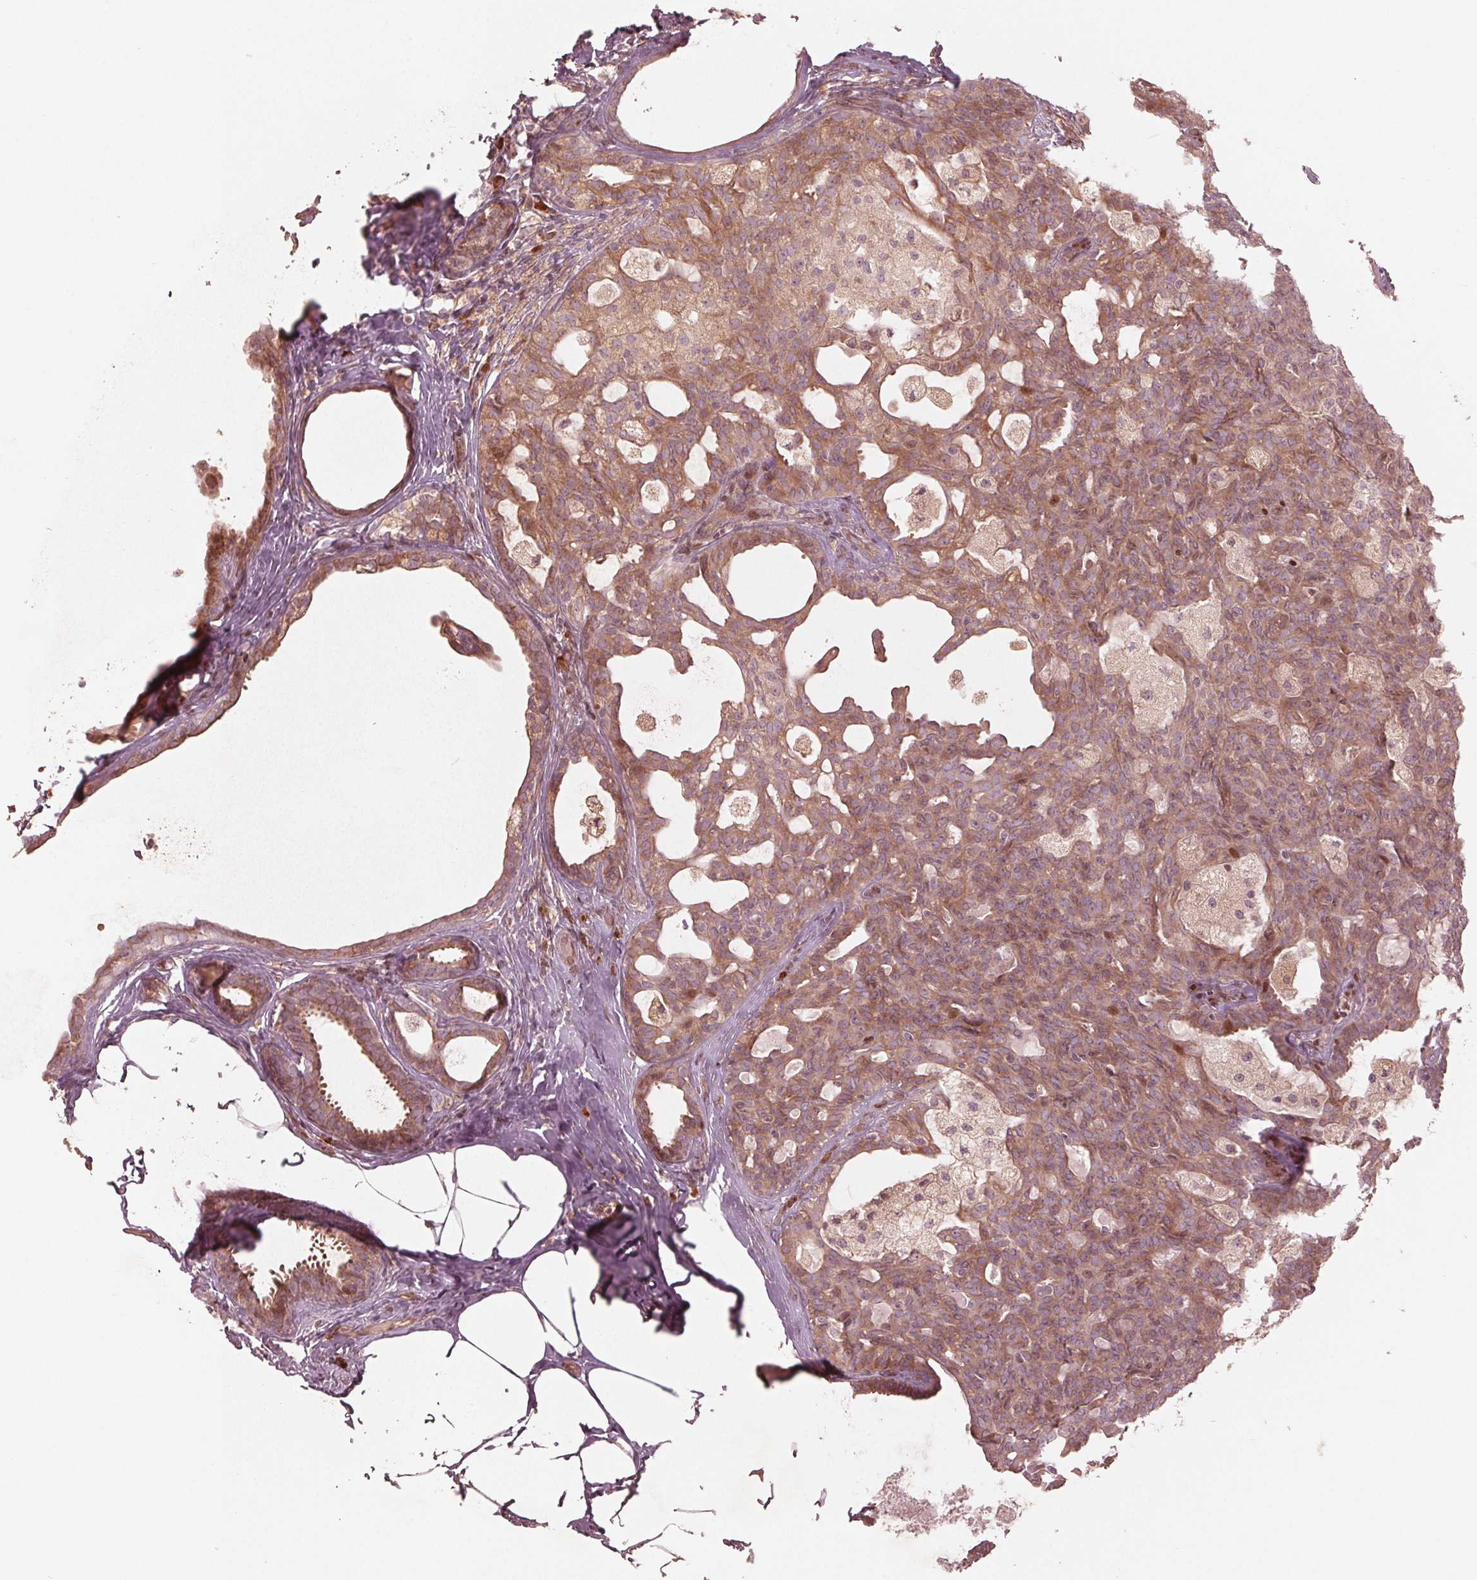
{"staining": {"intensity": "moderate", "quantity": ">75%", "location": "cytoplasmic/membranous,nuclear"}, "tissue": "breast cancer", "cell_type": "Tumor cells", "image_type": "cancer", "snomed": [{"axis": "morphology", "description": "Duct carcinoma"}, {"axis": "topography", "description": "Breast"}], "caption": "Breast infiltrating ductal carcinoma tissue reveals moderate cytoplasmic/membranous and nuclear staining in approximately >75% of tumor cells, visualized by immunohistochemistry.", "gene": "CMIP", "patient": {"sex": "female", "age": 59}}